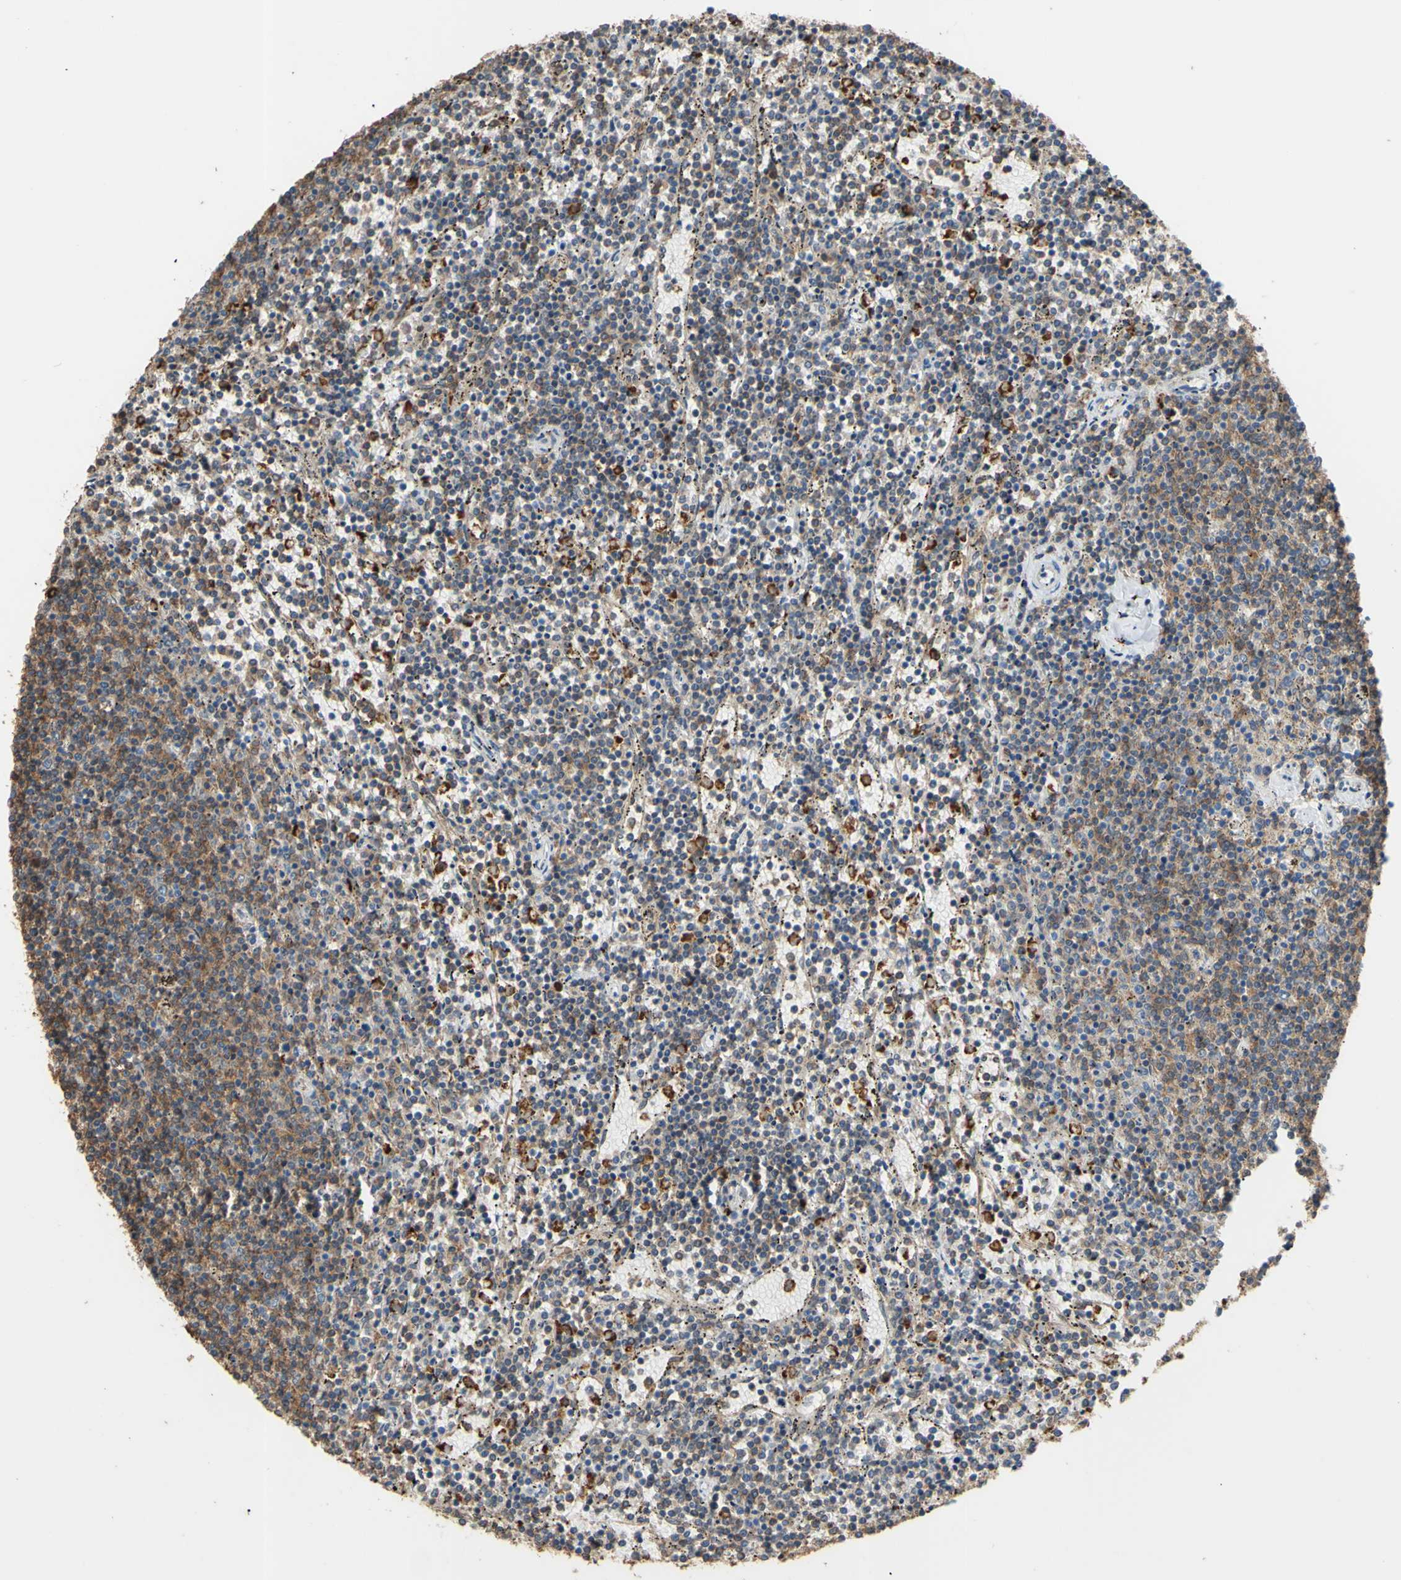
{"staining": {"intensity": "moderate", "quantity": ">75%", "location": "cytoplasmic/membranous"}, "tissue": "lymphoma", "cell_type": "Tumor cells", "image_type": "cancer", "snomed": [{"axis": "morphology", "description": "Malignant lymphoma, non-Hodgkin's type, Low grade"}, {"axis": "topography", "description": "Spleen"}], "caption": "Tumor cells reveal medium levels of moderate cytoplasmic/membranous staining in approximately >75% of cells in human malignant lymphoma, non-Hodgkin's type (low-grade). Ihc stains the protein of interest in brown and the nuclei are stained blue.", "gene": "CTTN", "patient": {"sex": "female", "age": 50}}